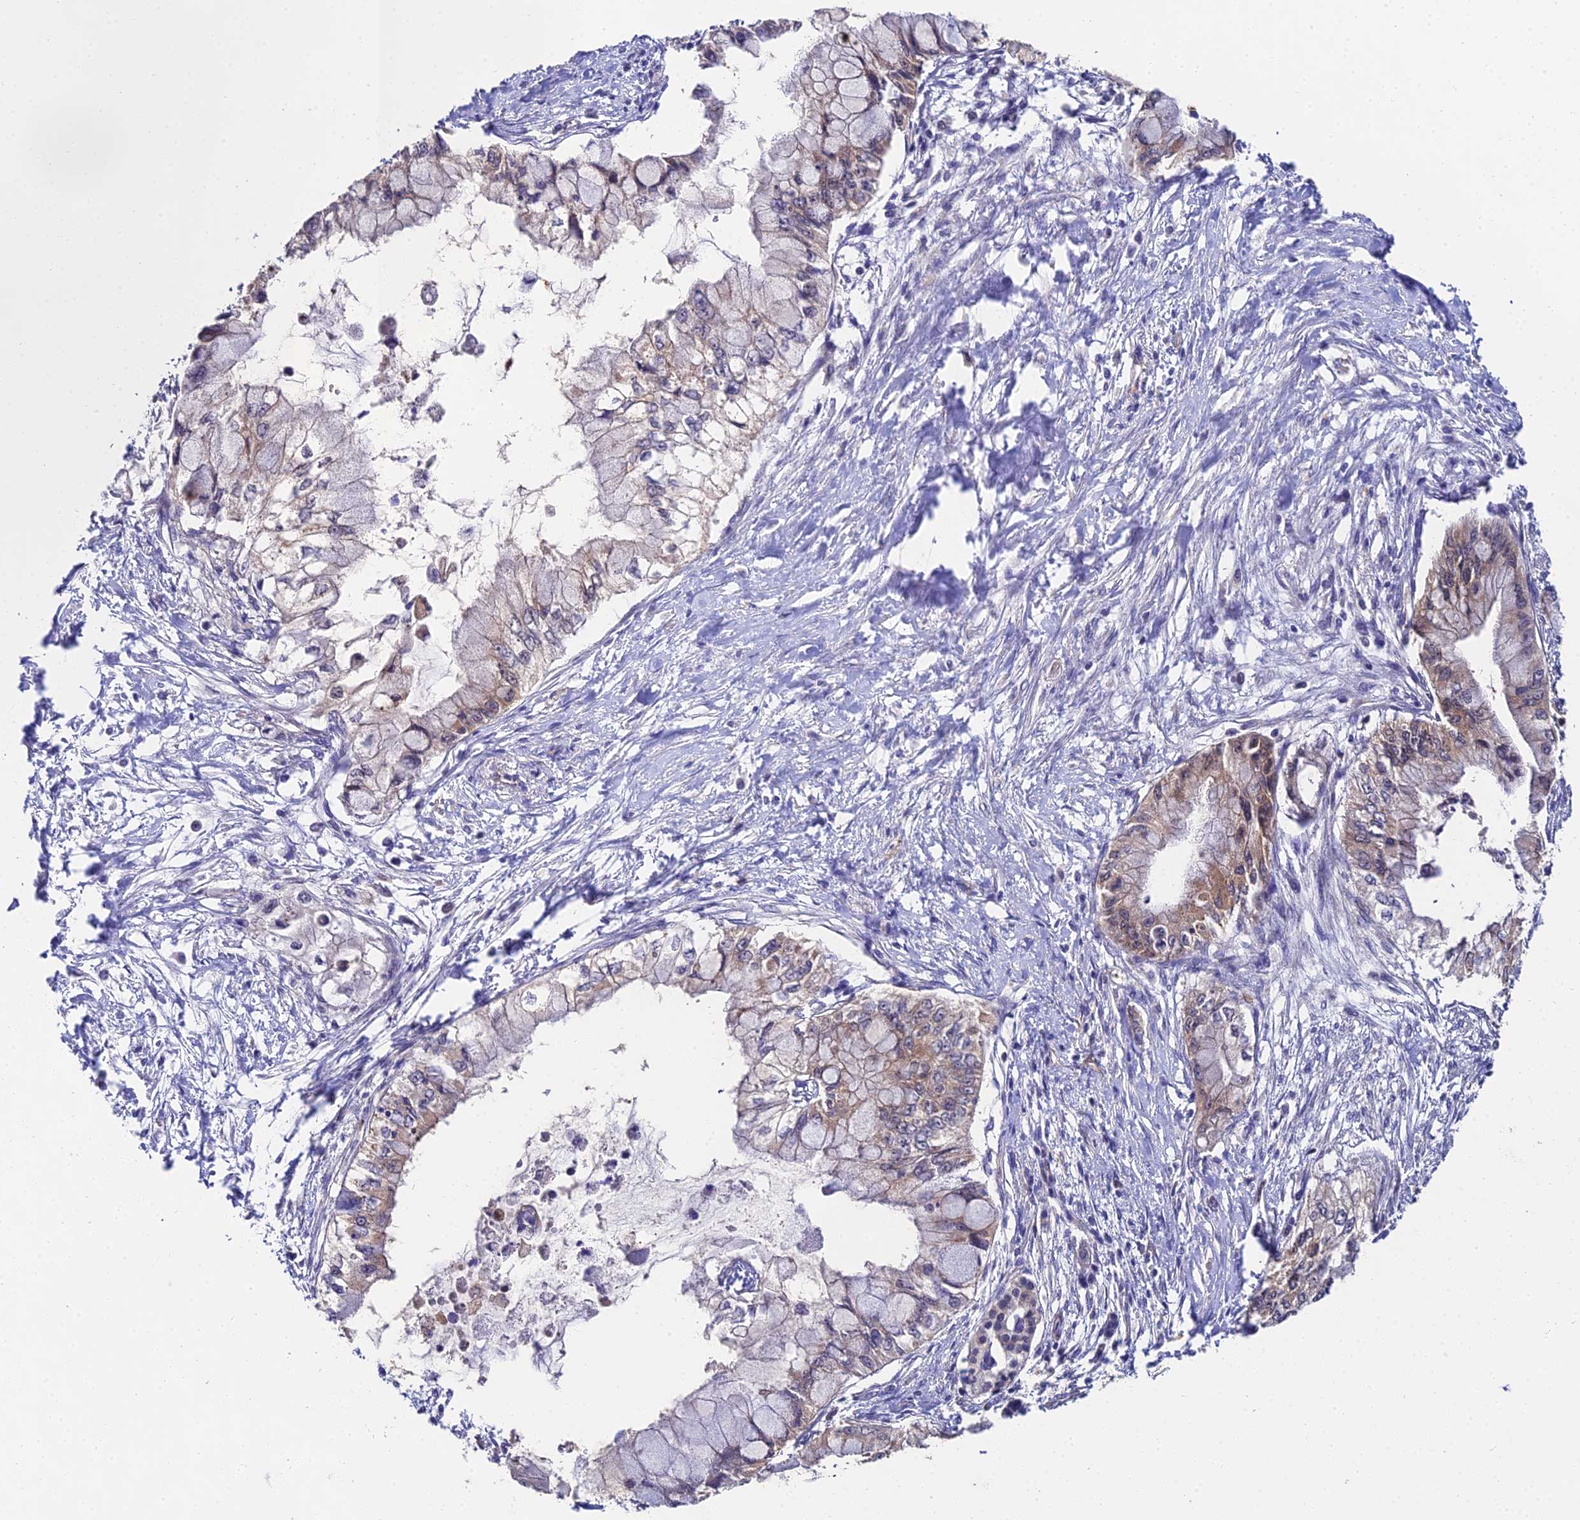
{"staining": {"intensity": "weak", "quantity": "25%-75%", "location": "cytoplasmic/membranous"}, "tissue": "pancreatic cancer", "cell_type": "Tumor cells", "image_type": "cancer", "snomed": [{"axis": "morphology", "description": "Adenocarcinoma, NOS"}, {"axis": "topography", "description": "Pancreas"}], "caption": "There is low levels of weak cytoplasmic/membranous expression in tumor cells of pancreatic adenocarcinoma, as demonstrated by immunohistochemical staining (brown color).", "gene": "PPP2R2C", "patient": {"sex": "male", "age": 48}}